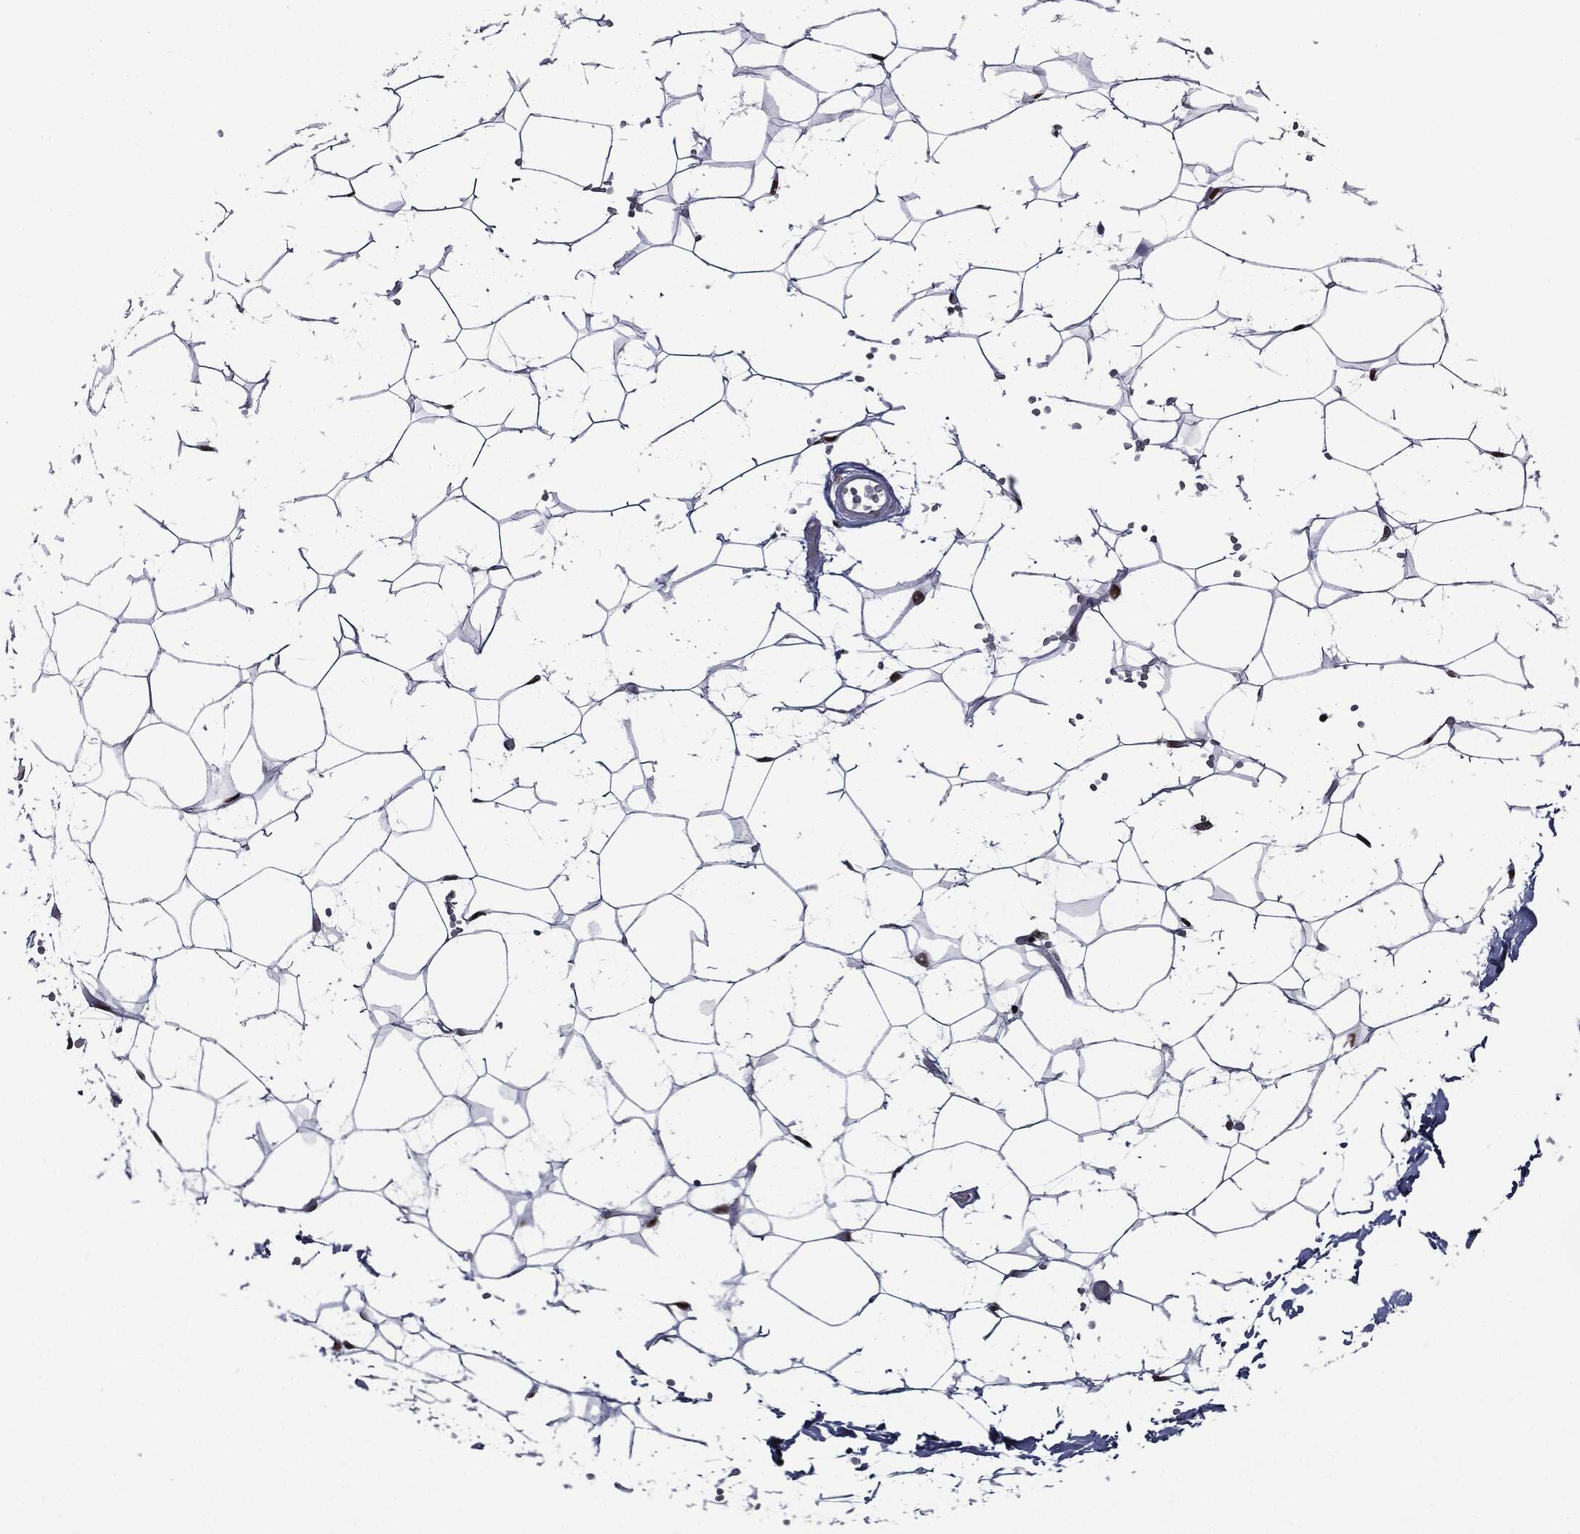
{"staining": {"intensity": "negative", "quantity": "none", "location": "none"}, "tissue": "adipose tissue", "cell_type": "Adipocytes", "image_type": "normal", "snomed": [{"axis": "morphology", "description": "Normal tissue, NOS"}, {"axis": "topography", "description": "Skin"}, {"axis": "topography", "description": "Peripheral nerve tissue"}], "caption": "High magnification brightfield microscopy of benign adipose tissue stained with DAB (brown) and counterstained with hematoxylin (blue): adipocytes show no significant expression.", "gene": "ZFP91", "patient": {"sex": "female", "age": 56}}